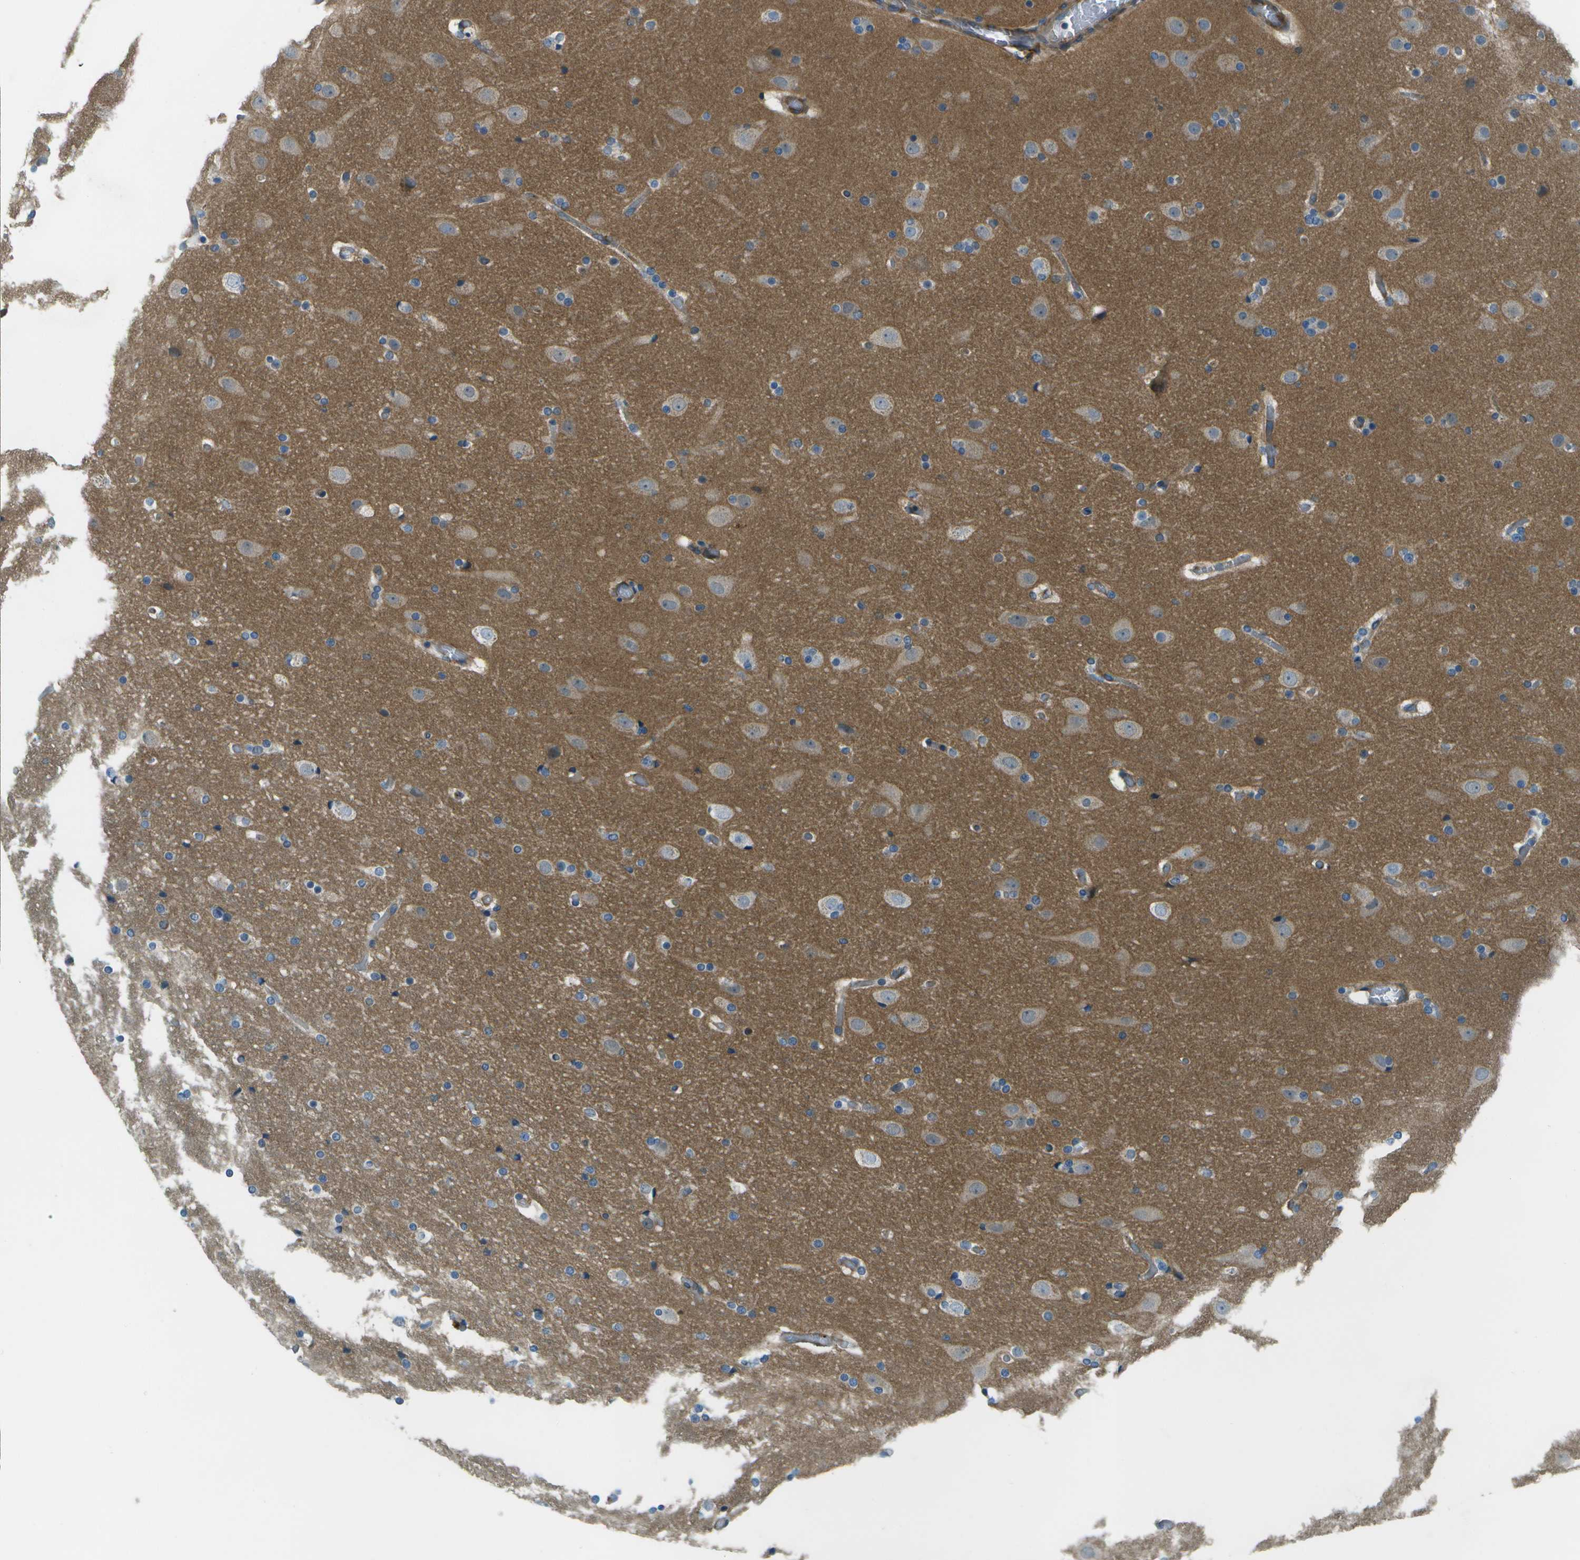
{"staining": {"intensity": "weak", "quantity": ">75%", "location": "cytoplasmic/membranous"}, "tissue": "cerebral cortex", "cell_type": "Endothelial cells", "image_type": "normal", "snomed": [{"axis": "morphology", "description": "Normal tissue, NOS"}, {"axis": "topography", "description": "Cerebral cortex"}], "caption": "IHC photomicrograph of benign cerebral cortex: human cerebral cortex stained using immunohistochemistry (IHC) exhibits low levels of weak protein expression localized specifically in the cytoplasmic/membranous of endothelial cells, appearing as a cytoplasmic/membranous brown color.", "gene": "WNK2", "patient": {"sex": "male", "age": 57}}